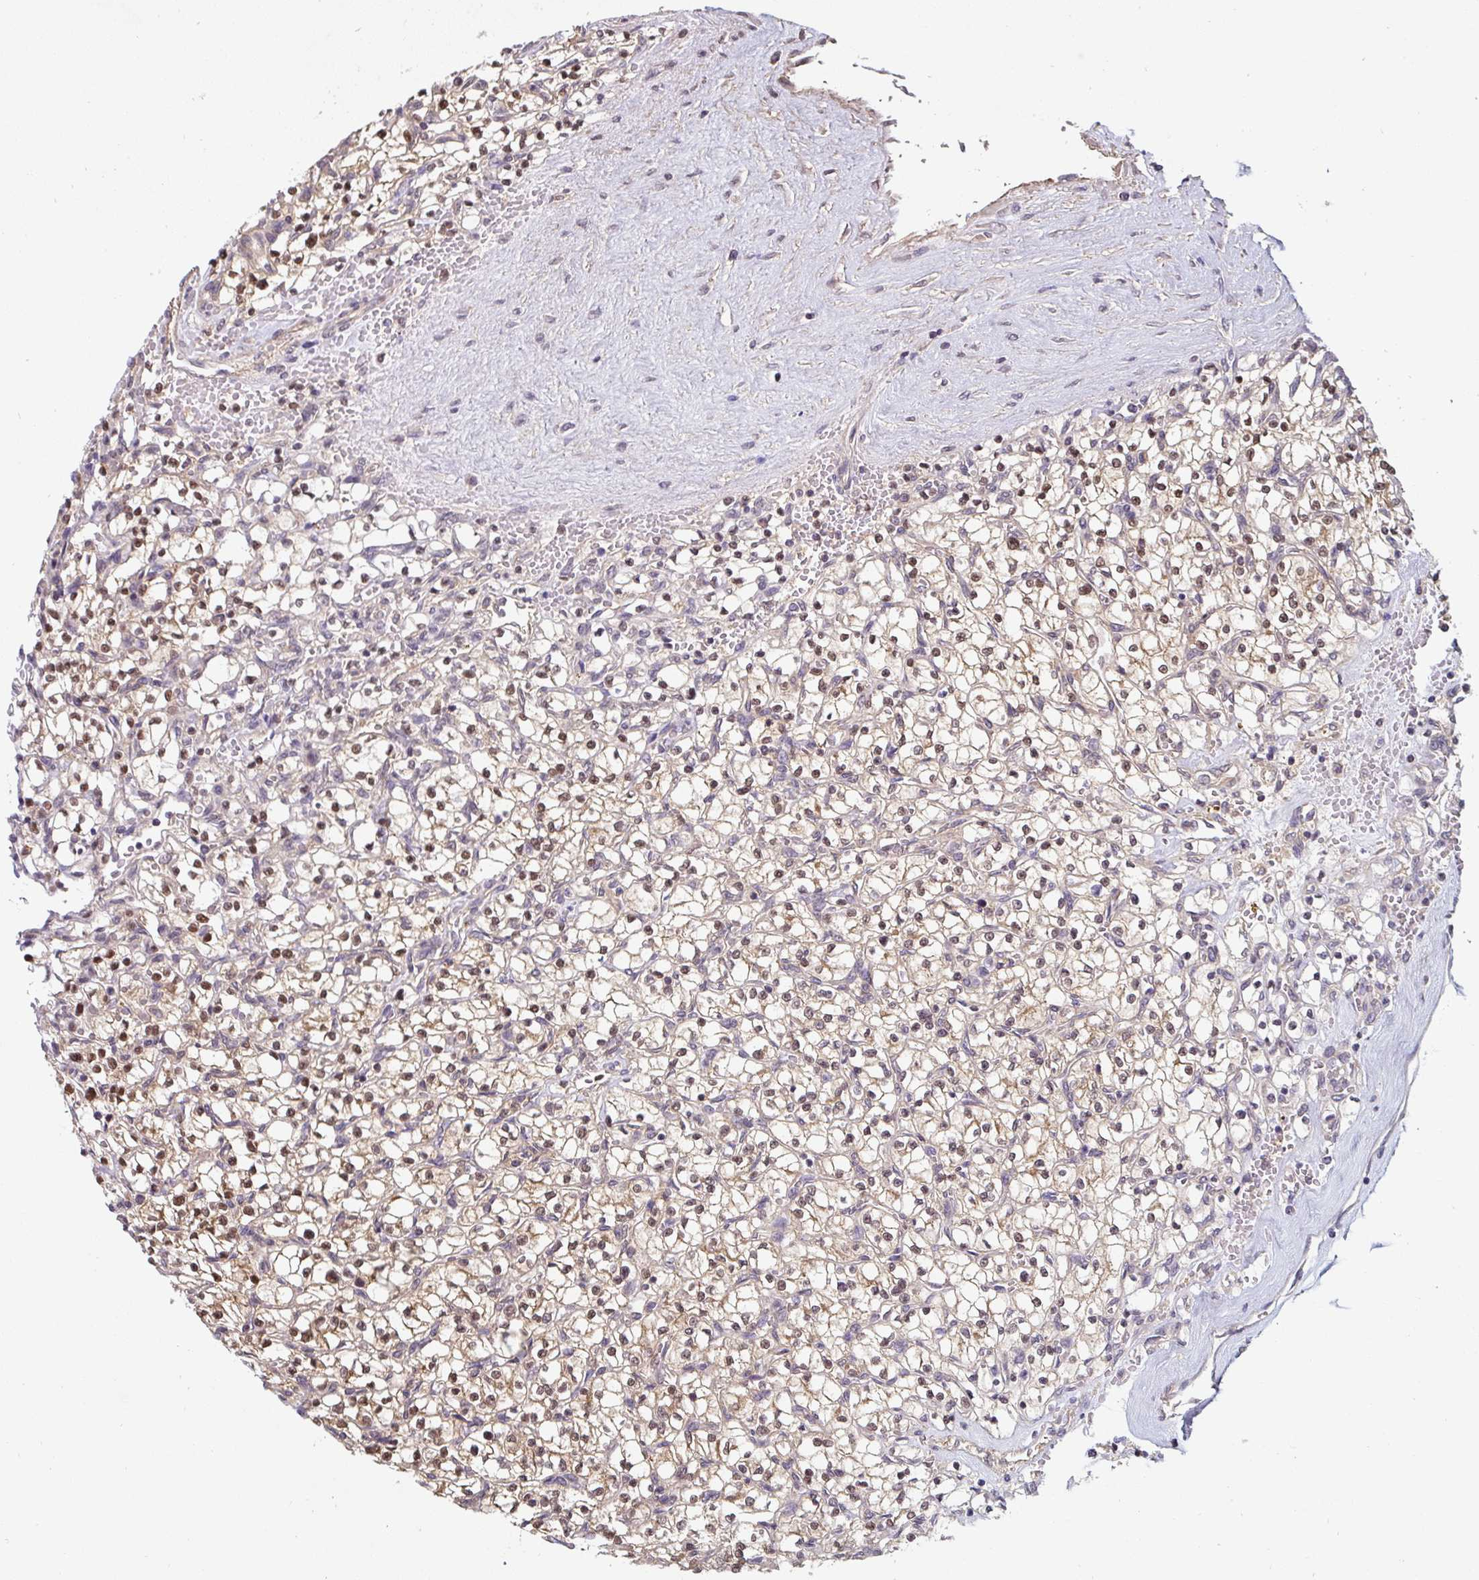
{"staining": {"intensity": "moderate", "quantity": ">75%", "location": "nuclear"}, "tissue": "renal cancer", "cell_type": "Tumor cells", "image_type": "cancer", "snomed": [{"axis": "morphology", "description": "Adenocarcinoma, NOS"}, {"axis": "topography", "description": "Kidney"}], "caption": "An image of renal cancer (adenocarcinoma) stained for a protein reveals moderate nuclear brown staining in tumor cells. (Brightfield microscopy of DAB IHC at high magnification).", "gene": "ST13", "patient": {"sex": "female", "age": 64}}